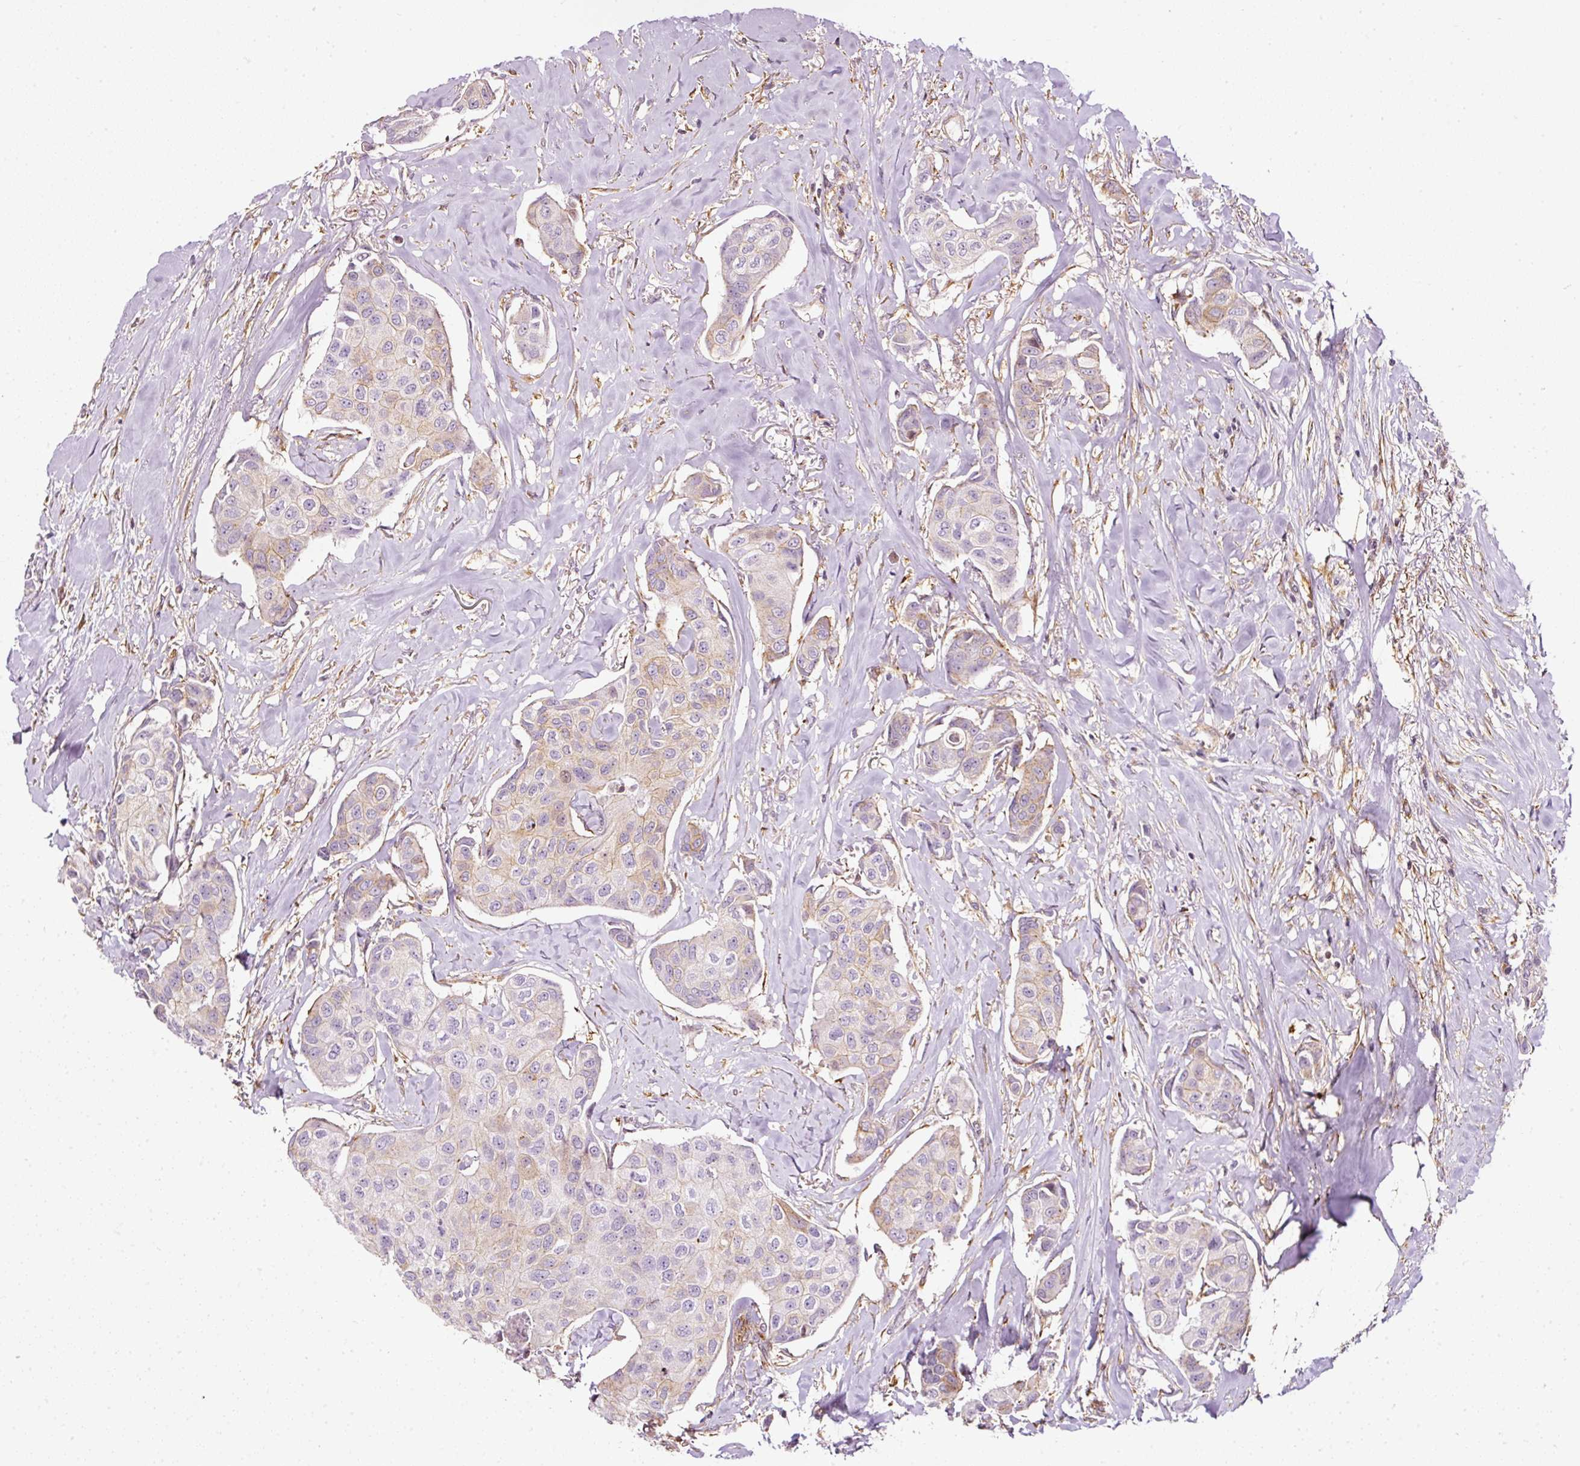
{"staining": {"intensity": "negative", "quantity": "none", "location": "none"}, "tissue": "breast cancer", "cell_type": "Tumor cells", "image_type": "cancer", "snomed": [{"axis": "morphology", "description": "Duct carcinoma"}, {"axis": "topography", "description": "Breast"}], "caption": "High magnification brightfield microscopy of breast cancer (invasive ductal carcinoma) stained with DAB (brown) and counterstained with hematoxylin (blue): tumor cells show no significant positivity.", "gene": "SCNM1", "patient": {"sex": "female", "age": 80}}